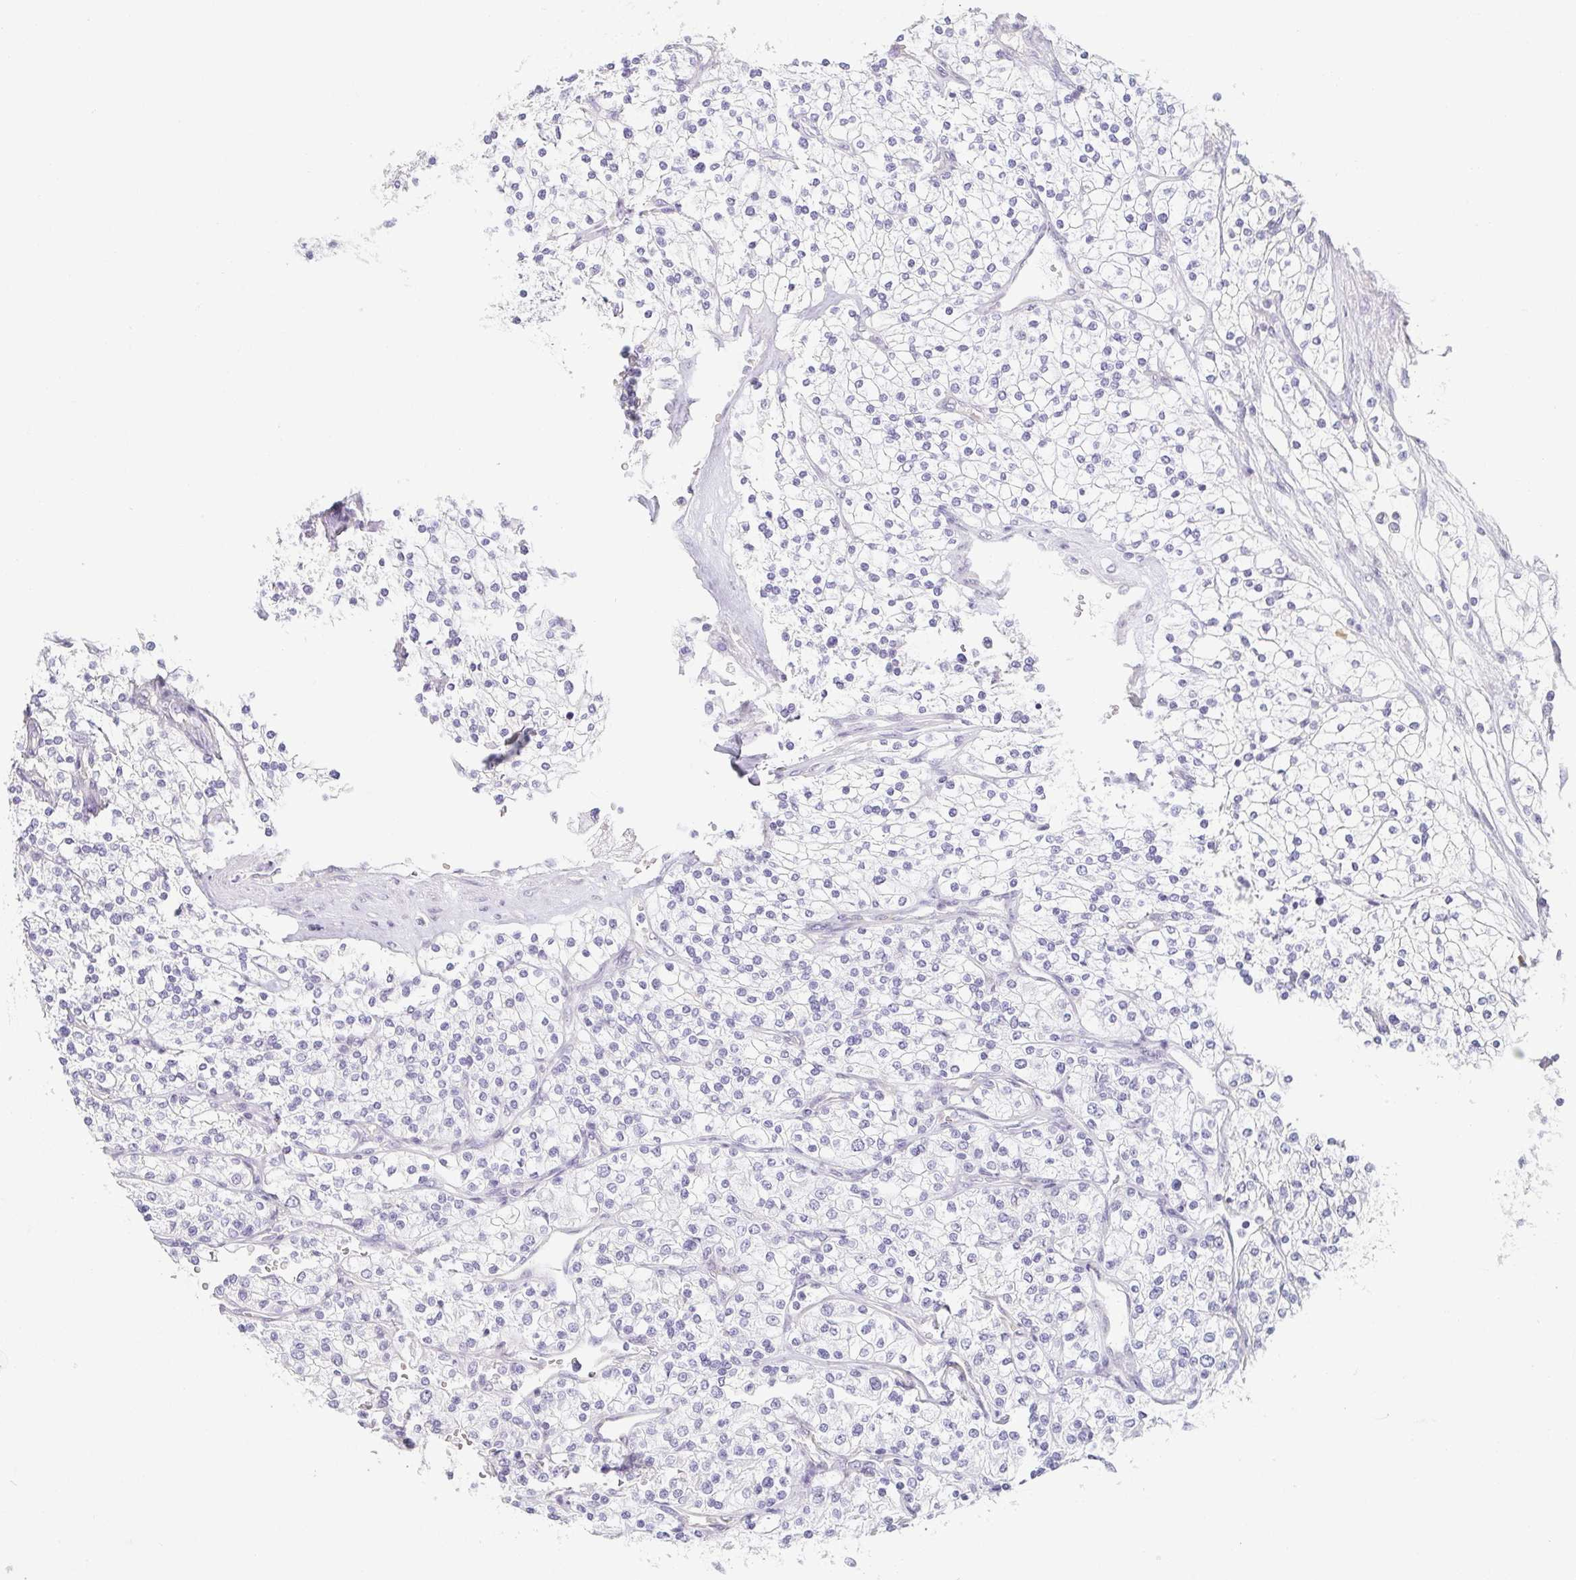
{"staining": {"intensity": "negative", "quantity": "none", "location": "none"}, "tissue": "renal cancer", "cell_type": "Tumor cells", "image_type": "cancer", "snomed": [{"axis": "morphology", "description": "Adenocarcinoma, NOS"}, {"axis": "topography", "description": "Kidney"}], "caption": "Tumor cells show no significant positivity in renal cancer. Brightfield microscopy of IHC stained with DAB (brown) and hematoxylin (blue), captured at high magnification.", "gene": "PRR27", "patient": {"sex": "male", "age": 80}}